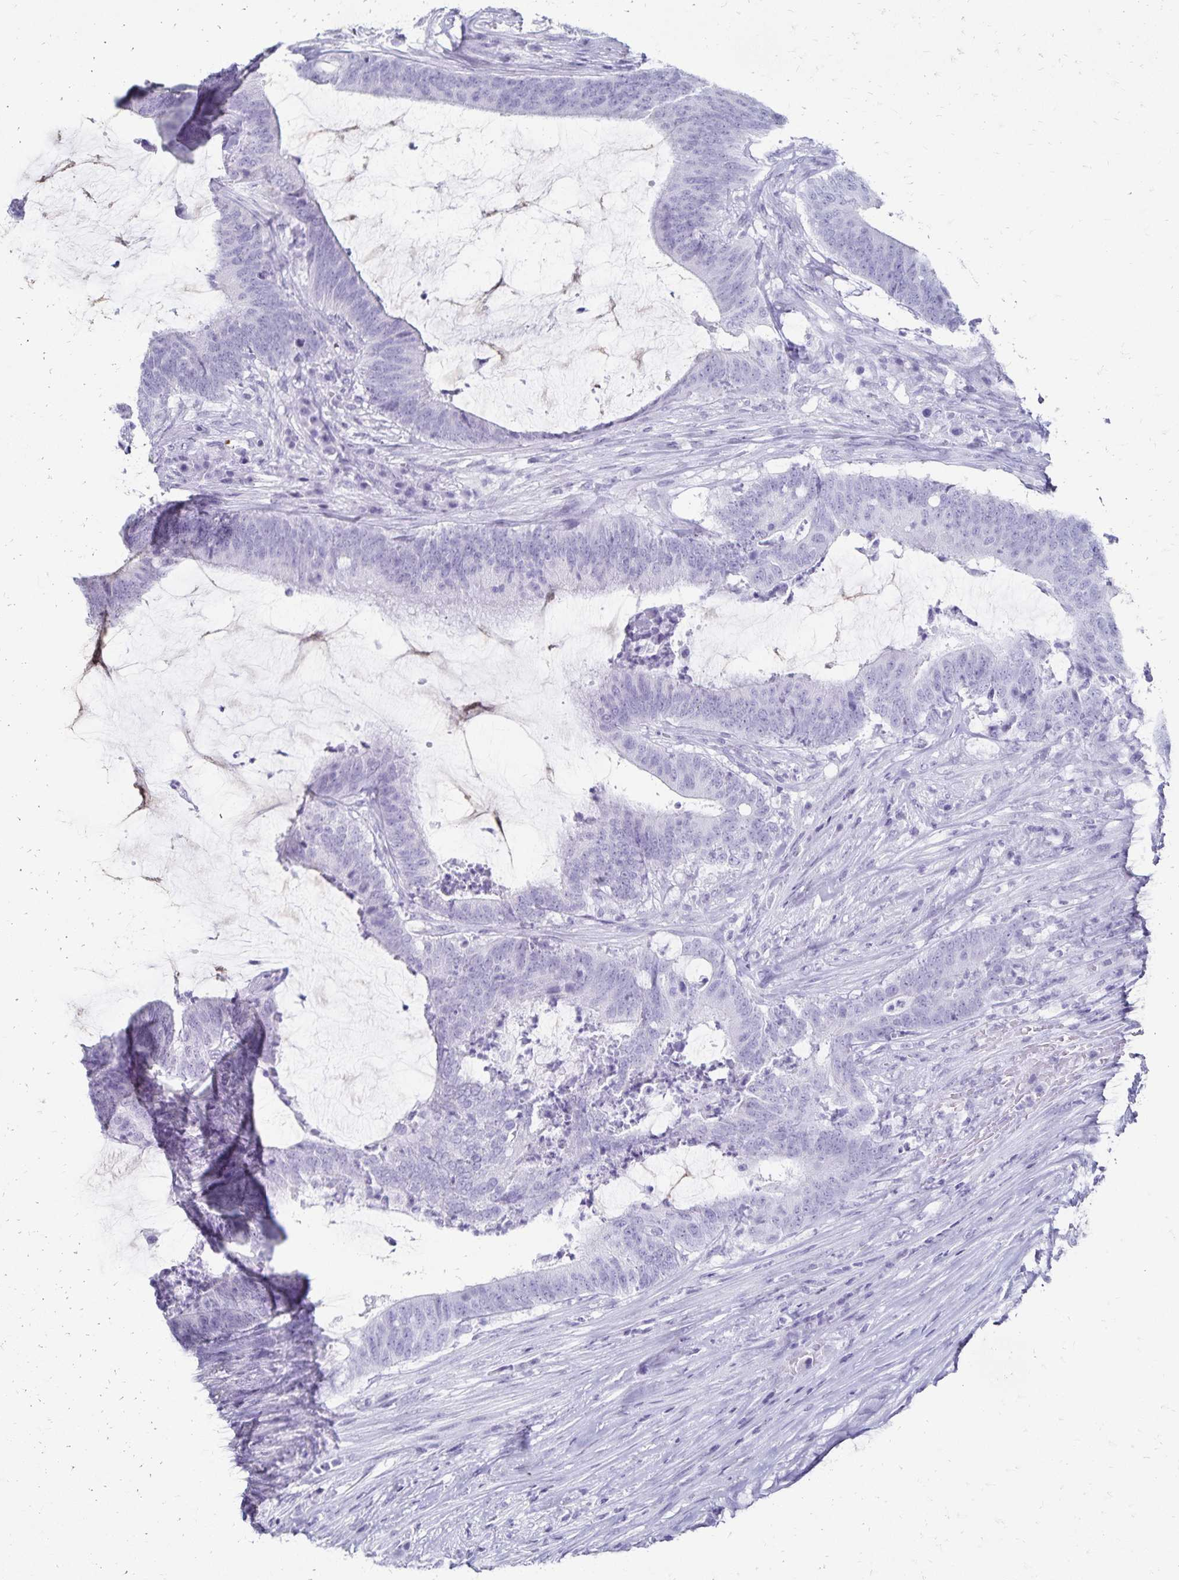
{"staining": {"intensity": "negative", "quantity": "none", "location": "none"}, "tissue": "colorectal cancer", "cell_type": "Tumor cells", "image_type": "cancer", "snomed": [{"axis": "morphology", "description": "Adenocarcinoma, NOS"}, {"axis": "topography", "description": "Colon"}], "caption": "The immunohistochemistry histopathology image has no significant positivity in tumor cells of colorectal cancer tissue. (DAB (3,3'-diaminobenzidine) immunohistochemistry, high magnification).", "gene": "GIP", "patient": {"sex": "female", "age": 43}}